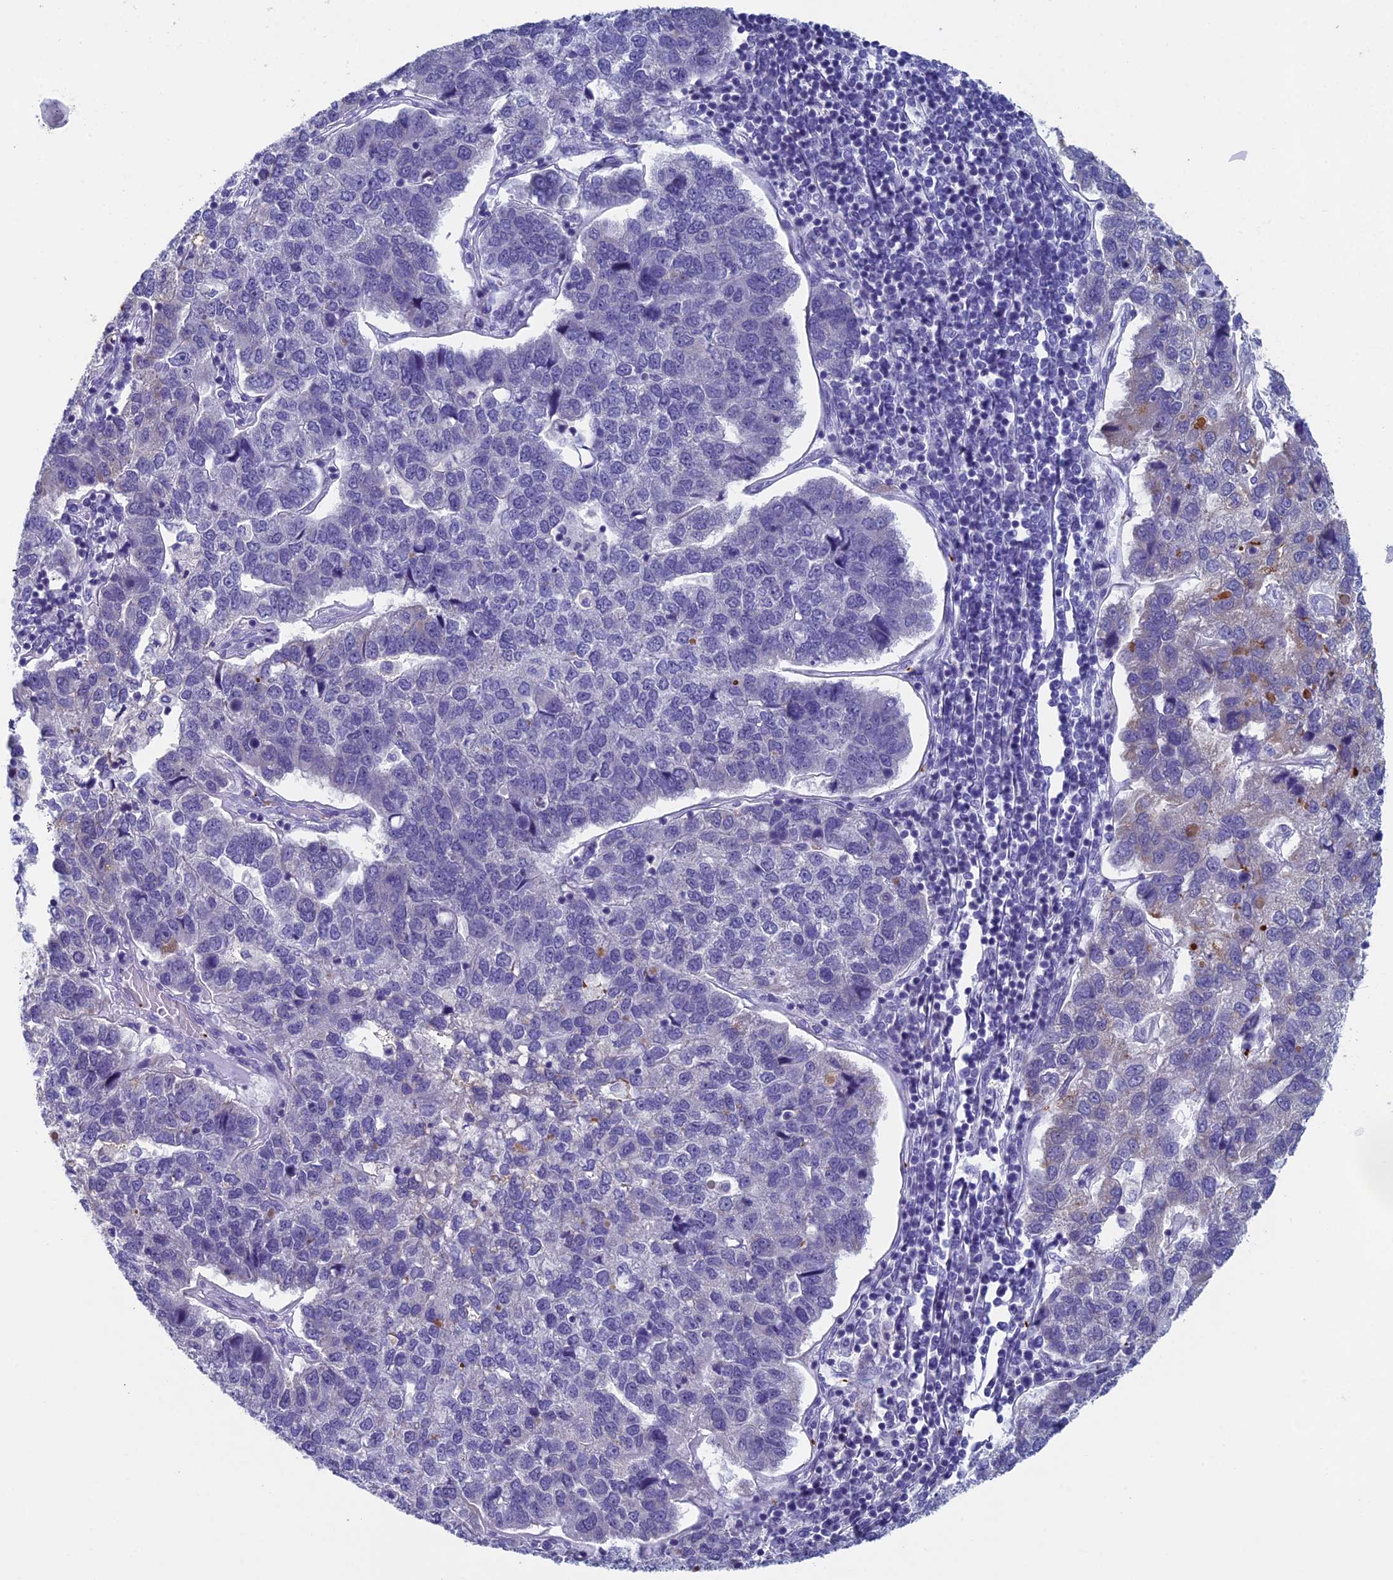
{"staining": {"intensity": "negative", "quantity": "none", "location": "none"}, "tissue": "pancreatic cancer", "cell_type": "Tumor cells", "image_type": "cancer", "snomed": [{"axis": "morphology", "description": "Adenocarcinoma, NOS"}, {"axis": "topography", "description": "Pancreas"}], "caption": "High magnification brightfield microscopy of pancreatic cancer (adenocarcinoma) stained with DAB (brown) and counterstained with hematoxylin (blue): tumor cells show no significant staining.", "gene": "AIFM2", "patient": {"sex": "female", "age": 61}}